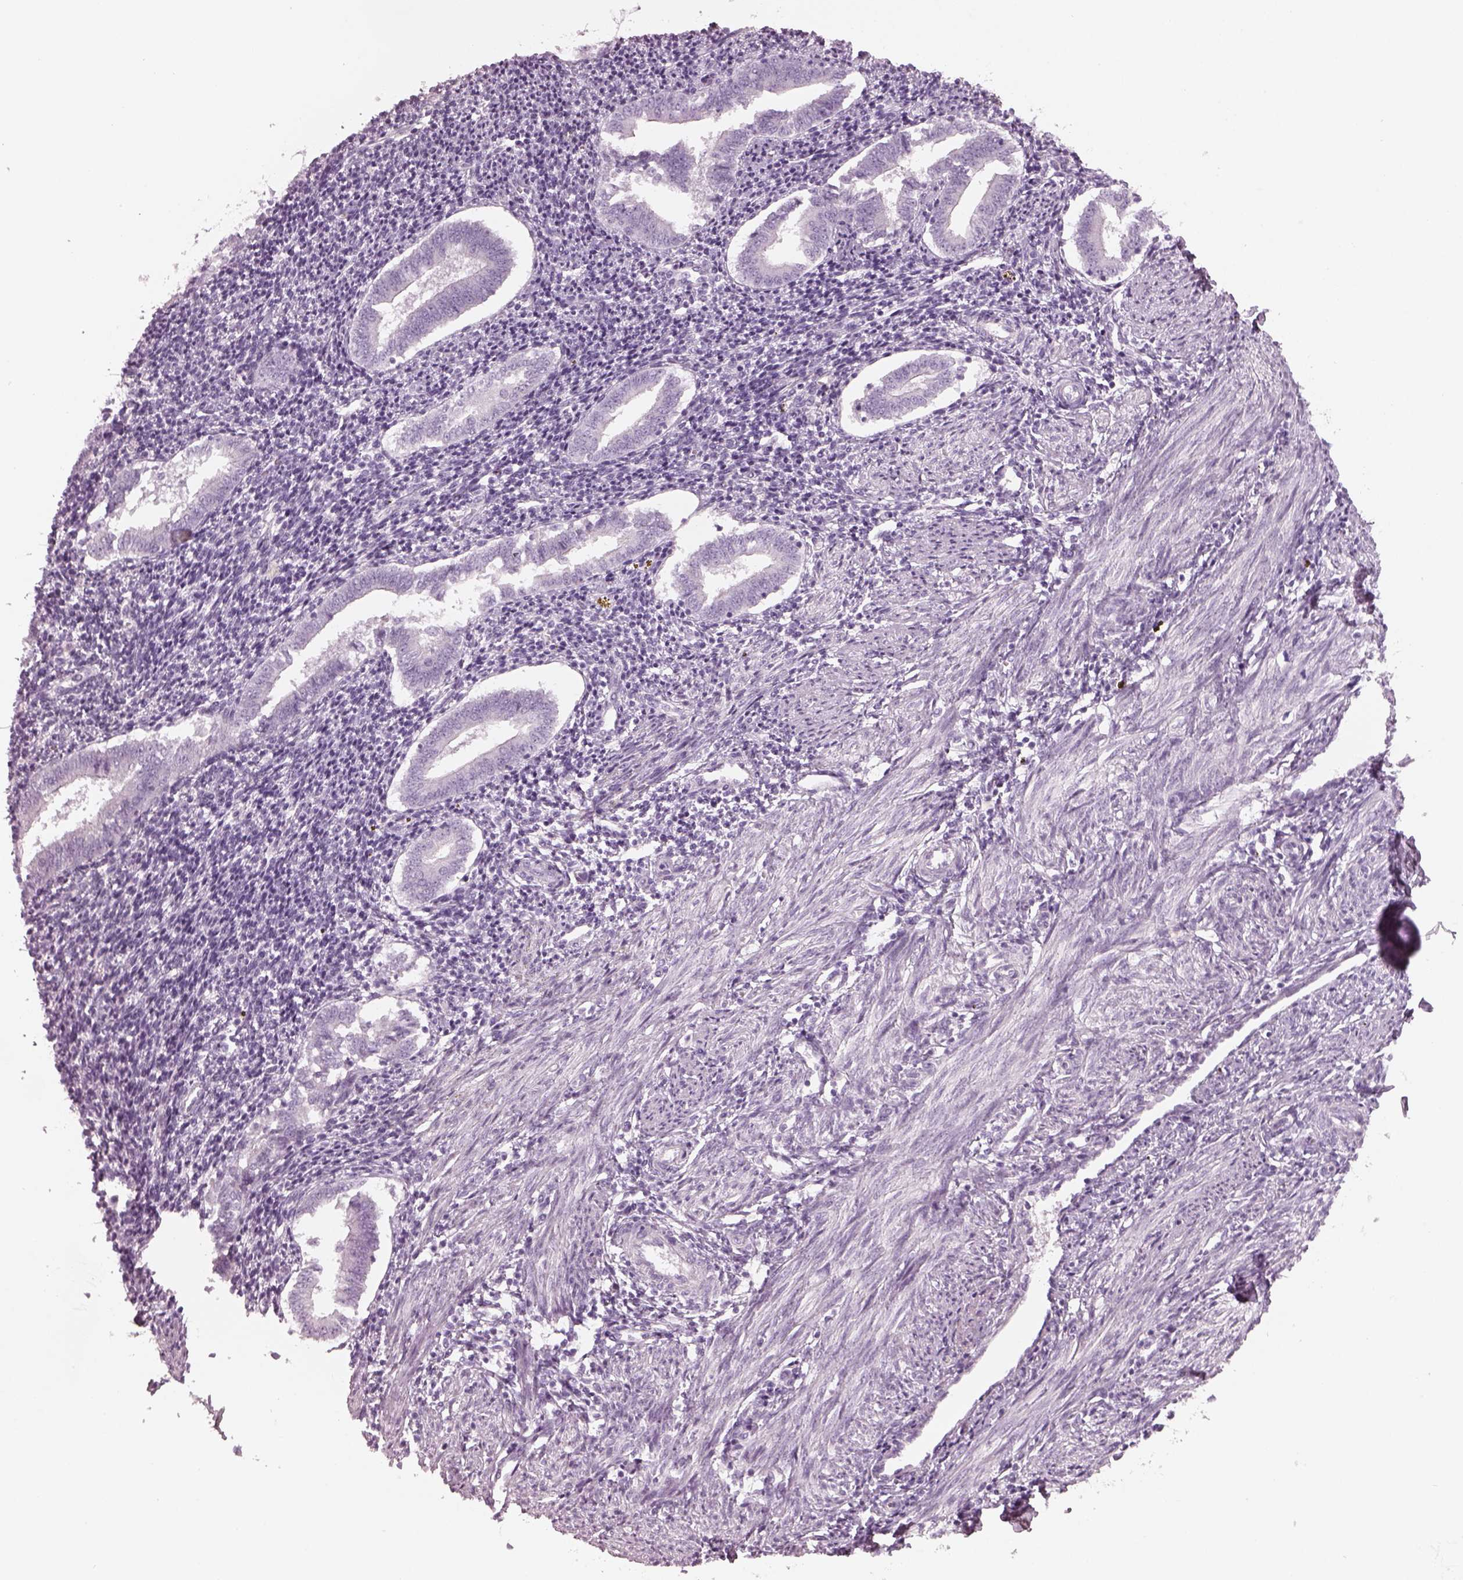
{"staining": {"intensity": "negative", "quantity": "none", "location": "none"}, "tissue": "endometrium", "cell_type": "Cells in endometrial stroma", "image_type": "normal", "snomed": [{"axis": "morphology", "description": "Normal tissue, NOS"}, {"axis": "topography", "description": "Endometrium"}], "caption": "This is an IHC photomicrograph of benign human endometrium. There is no expression in cells in endometrial stroma.", "gene": "PDC", "patient": {"sex": "female", "age": 25}}